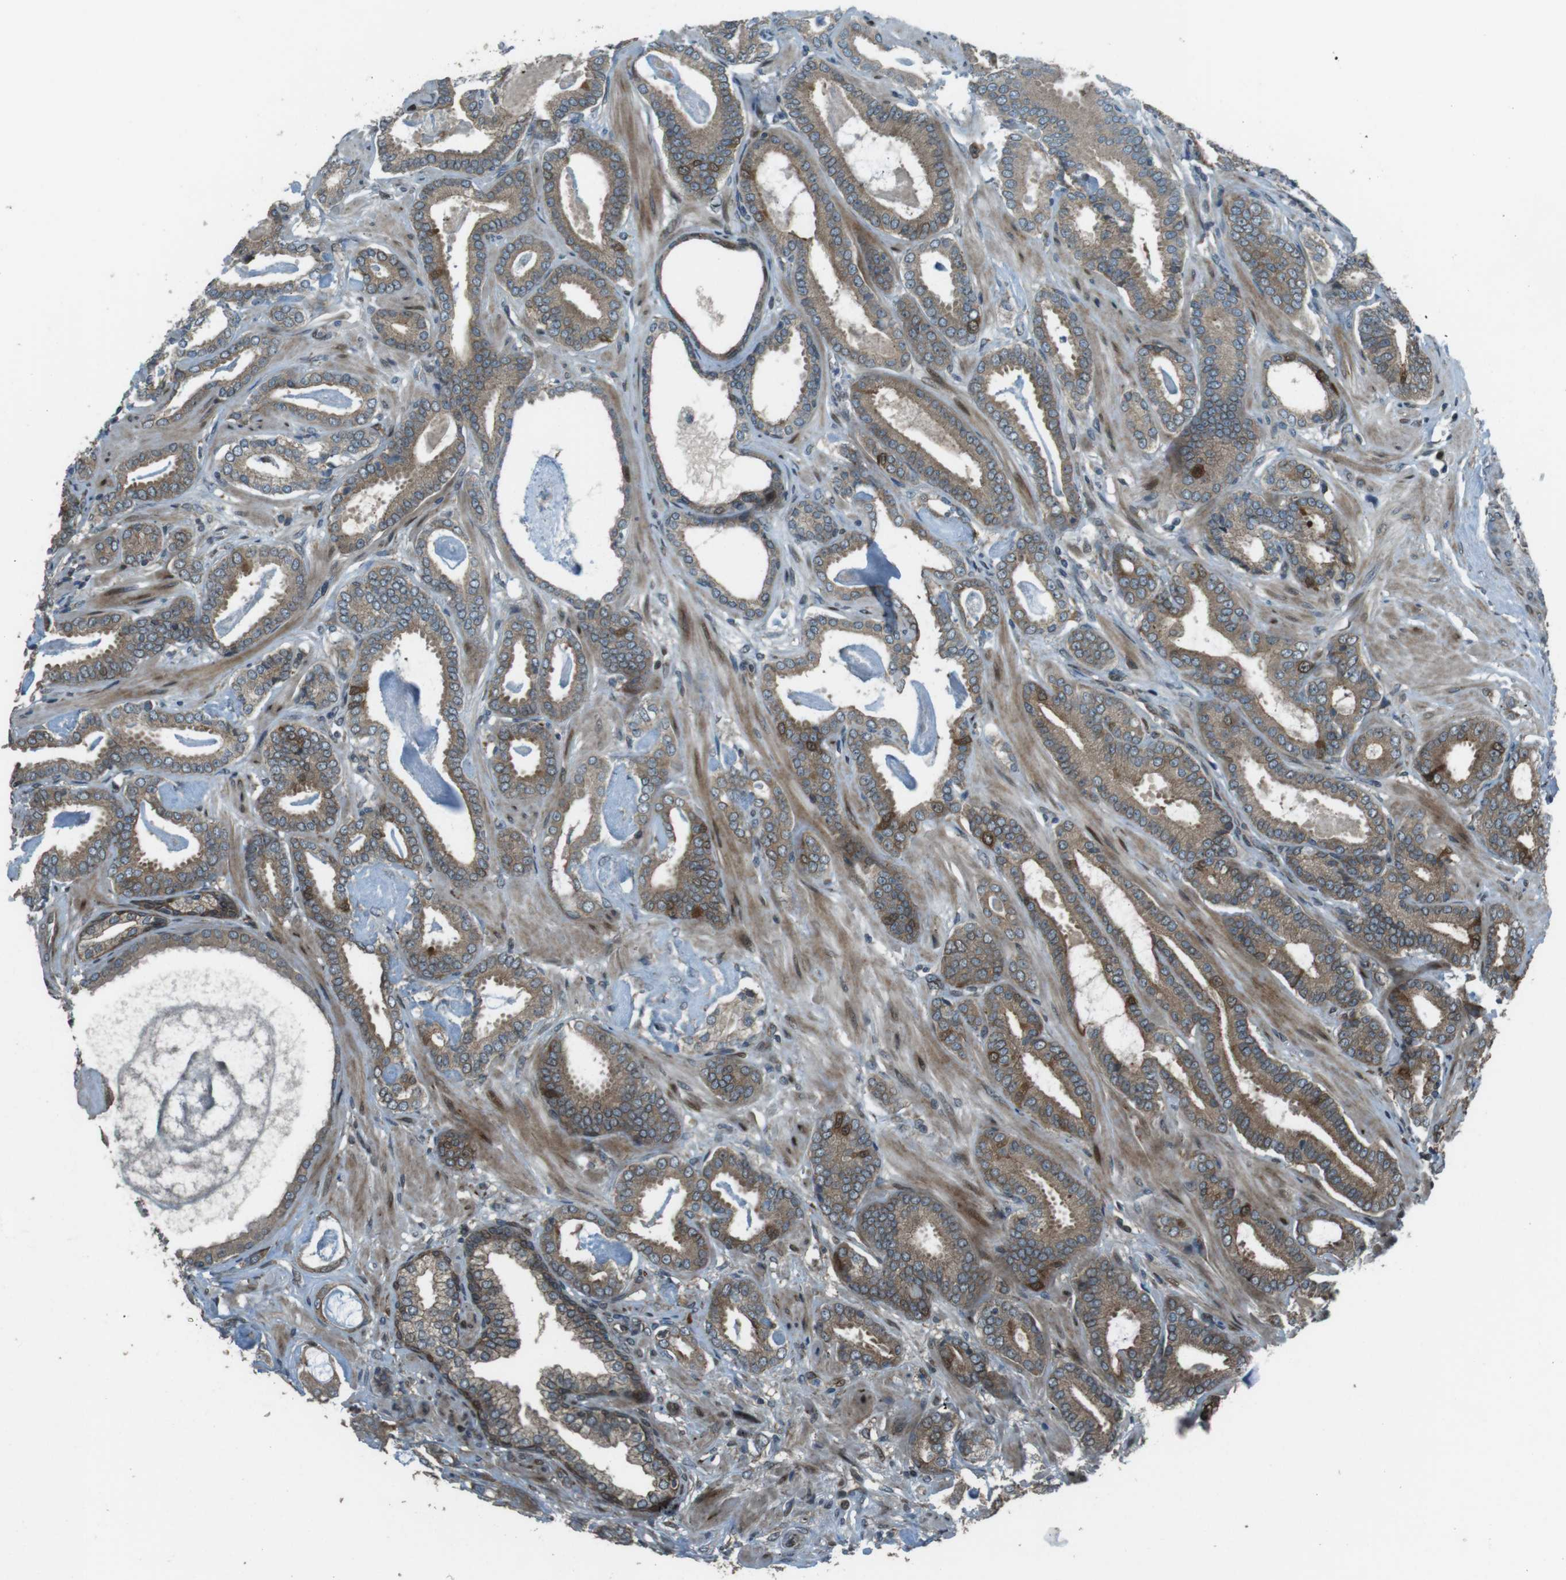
{"staining": {"intensity": "moderate", "quantity": ">75%", "location": "cytoplasmic/membranous"}, "tissue": "prostate cancer", "cell_type": "Tumor cells", "image_type": "cancer", "snomed": [{"axis": "morphology", "description": "Adenocarcinoma, Low grade"}, {"axis": "topography", "description": "Prostate"}], "caption": "This image reveals low-grade adenocarcinoma (prostate) stained with IHC to label a protein in brown. The cytoplasmic/membranous of tumor cells show moderate positivity for the protein. Nuclei are counter-stained blue.", "gene": "ZNF330", "patient": {"sex": "male", "age": 53}}